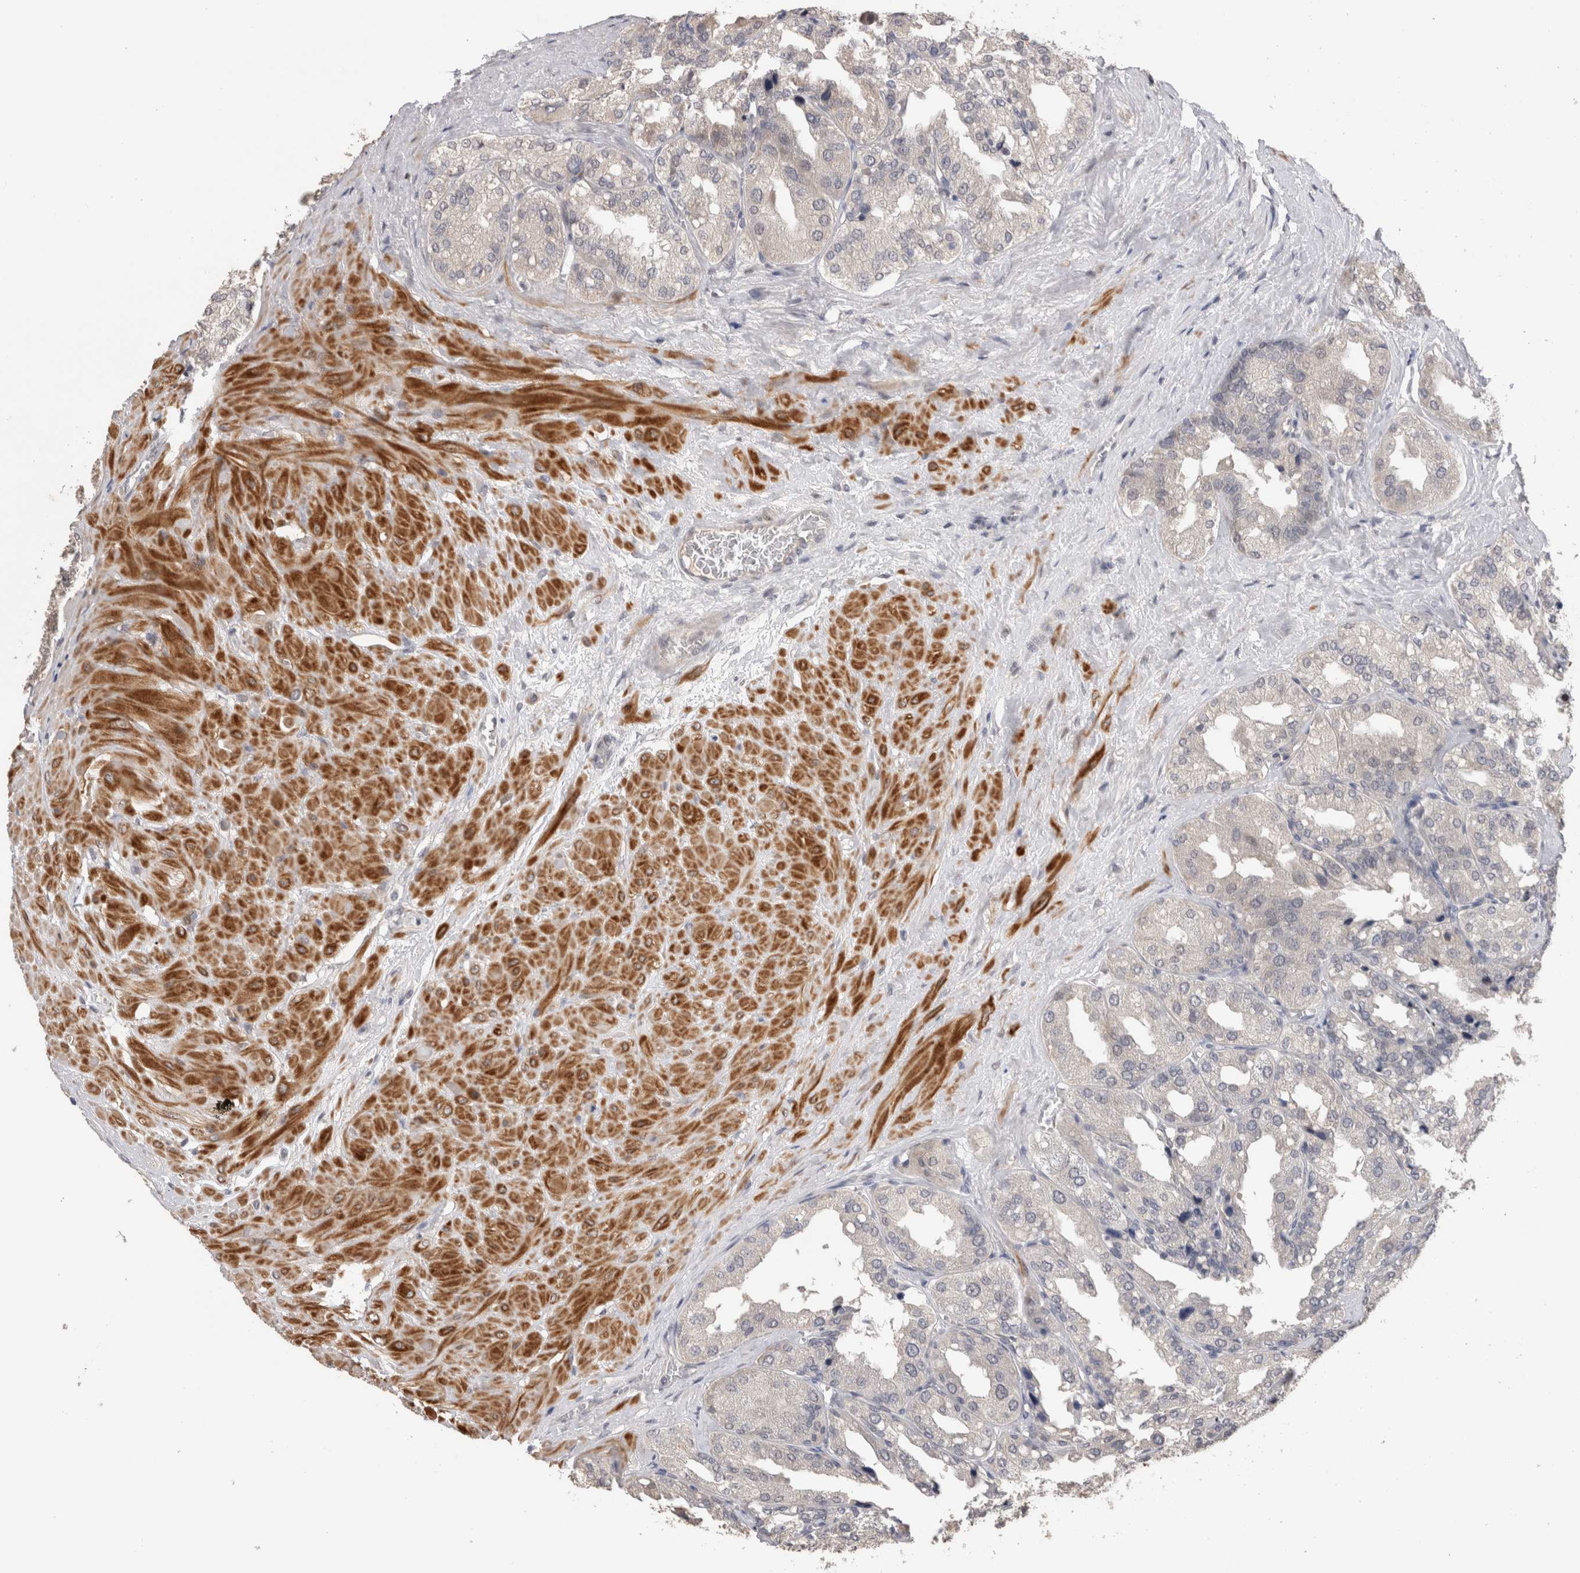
{"staining": {"intensity": "negative", "quantity": "none", "location": "none"}, "tissue": "seminal vesicle", "cell_type": "Glandular cells", "image_type": "normal", "snomed": [{"axis": "morphology", "description": "Normal tissue, NOS"}, {"axis": "topography", "description": "Prostate"}, {"axis": "topography", "description": "Seminal veicle"}], "caption": "Image shows no significant protein staining in glandular cells of benign seminal vesicle. (Brightfield microscopy of DAB (3,3'-diaminobenzidine) IHC at high magnification).", "gene": "CRYBG1", "patient": {"sex": "male", "age": 51}}